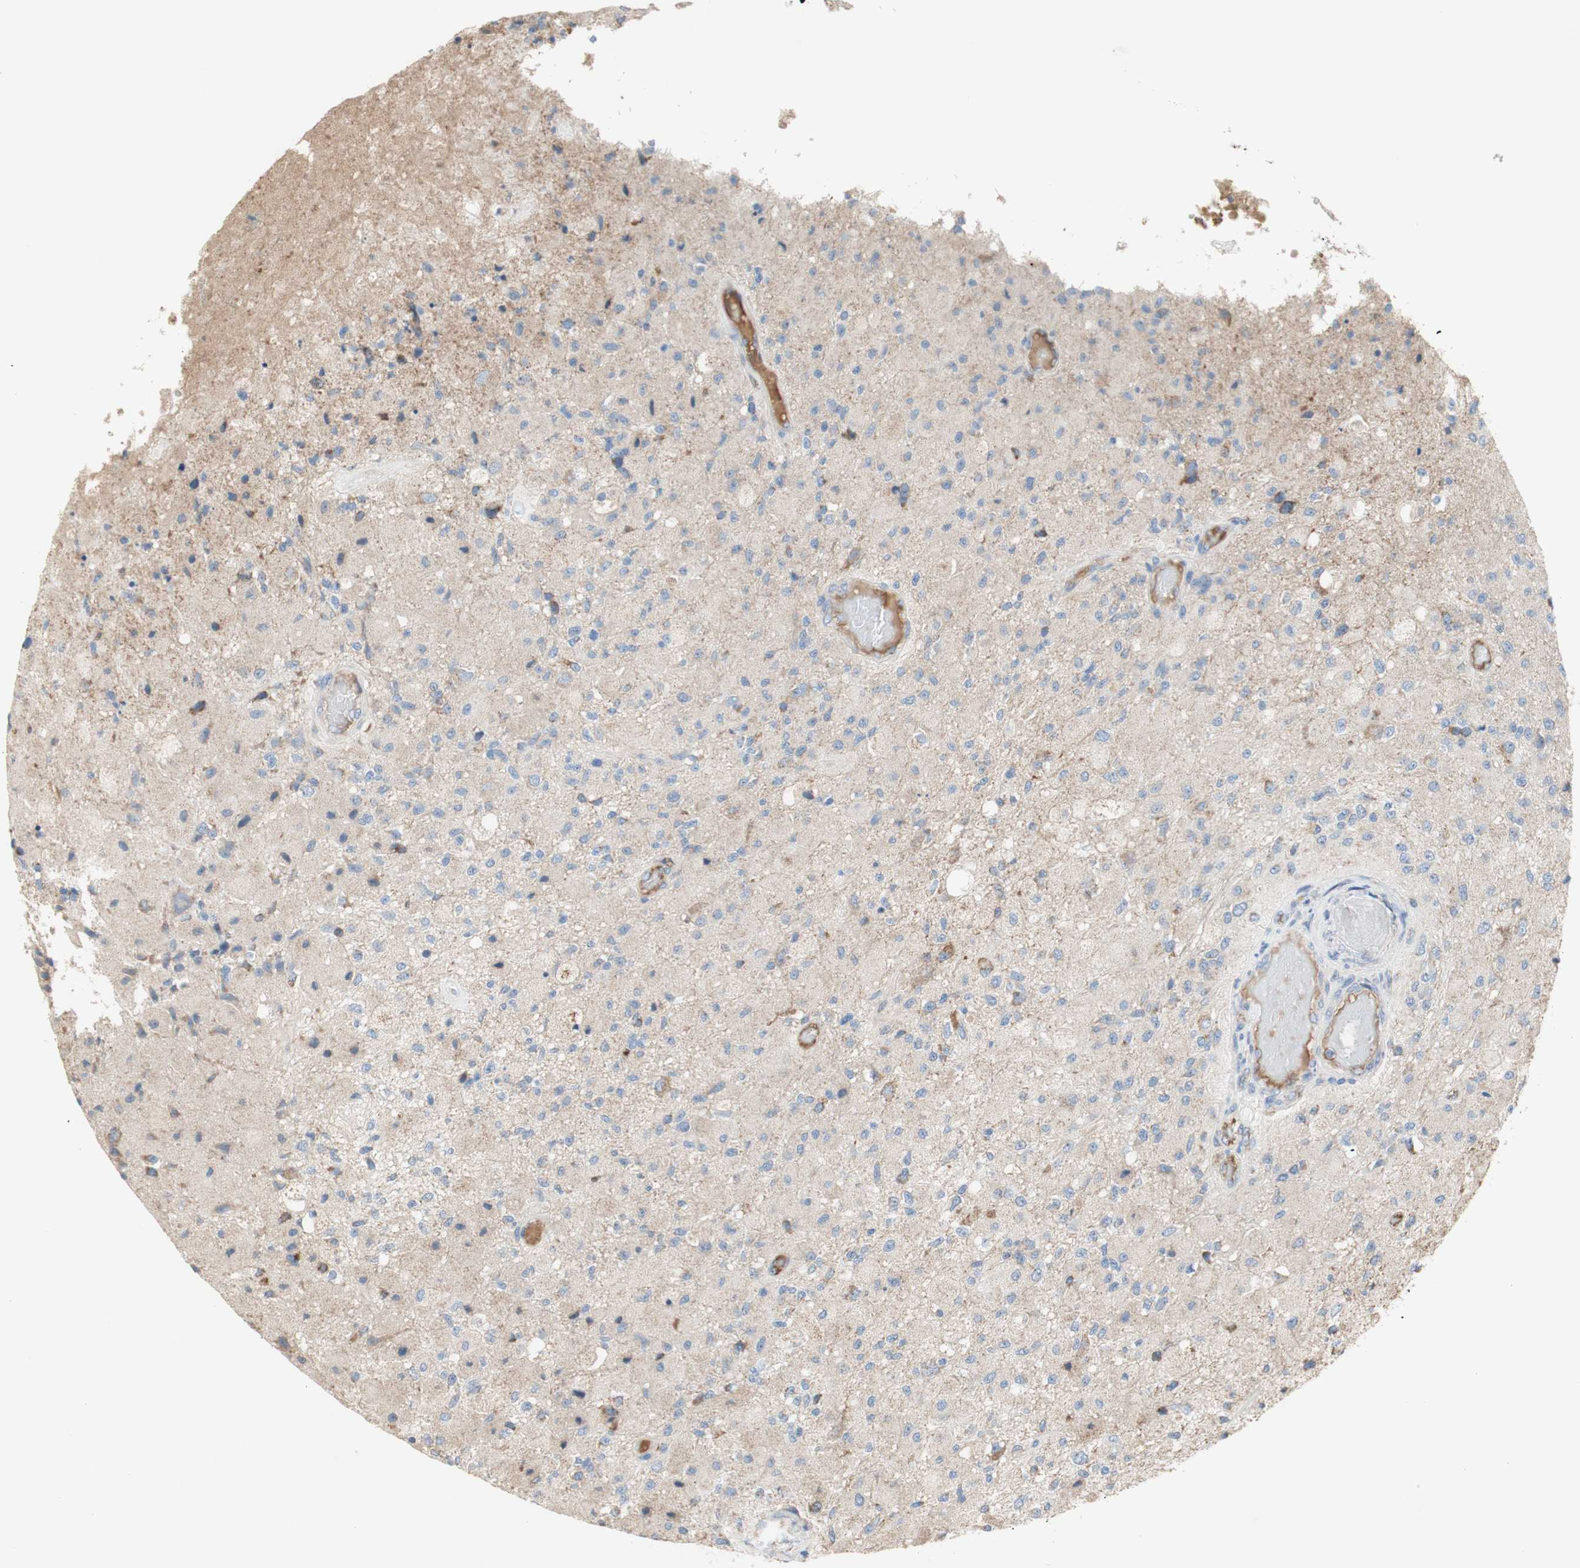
{"staining": {"intensity": "moderate", "quantity": "<25%", "location": "cytoplasmic/membranous"}, "tissue": "glioma", "cell_type": "Tumor cells", "image_type": "cancer", "snomed": [{"axis": "morphology", "description": "Normal tissue, NOS"}, {"axis": "morphology", "description": "Glioma, malignant, High grade"}, {"axis": "topography", "description": "Cerebral cortex"}], "caption": "Immunohistochemistry (IHC) photomicrograph of high-grade glioma (malignant) stained for a protein (brown), which displays low levels of moderate cytoplasmic/membranous staining in approximately <25% of tumor cells.", "gene": "SDHB", "patient": {"sex": "male", "age": 77}}